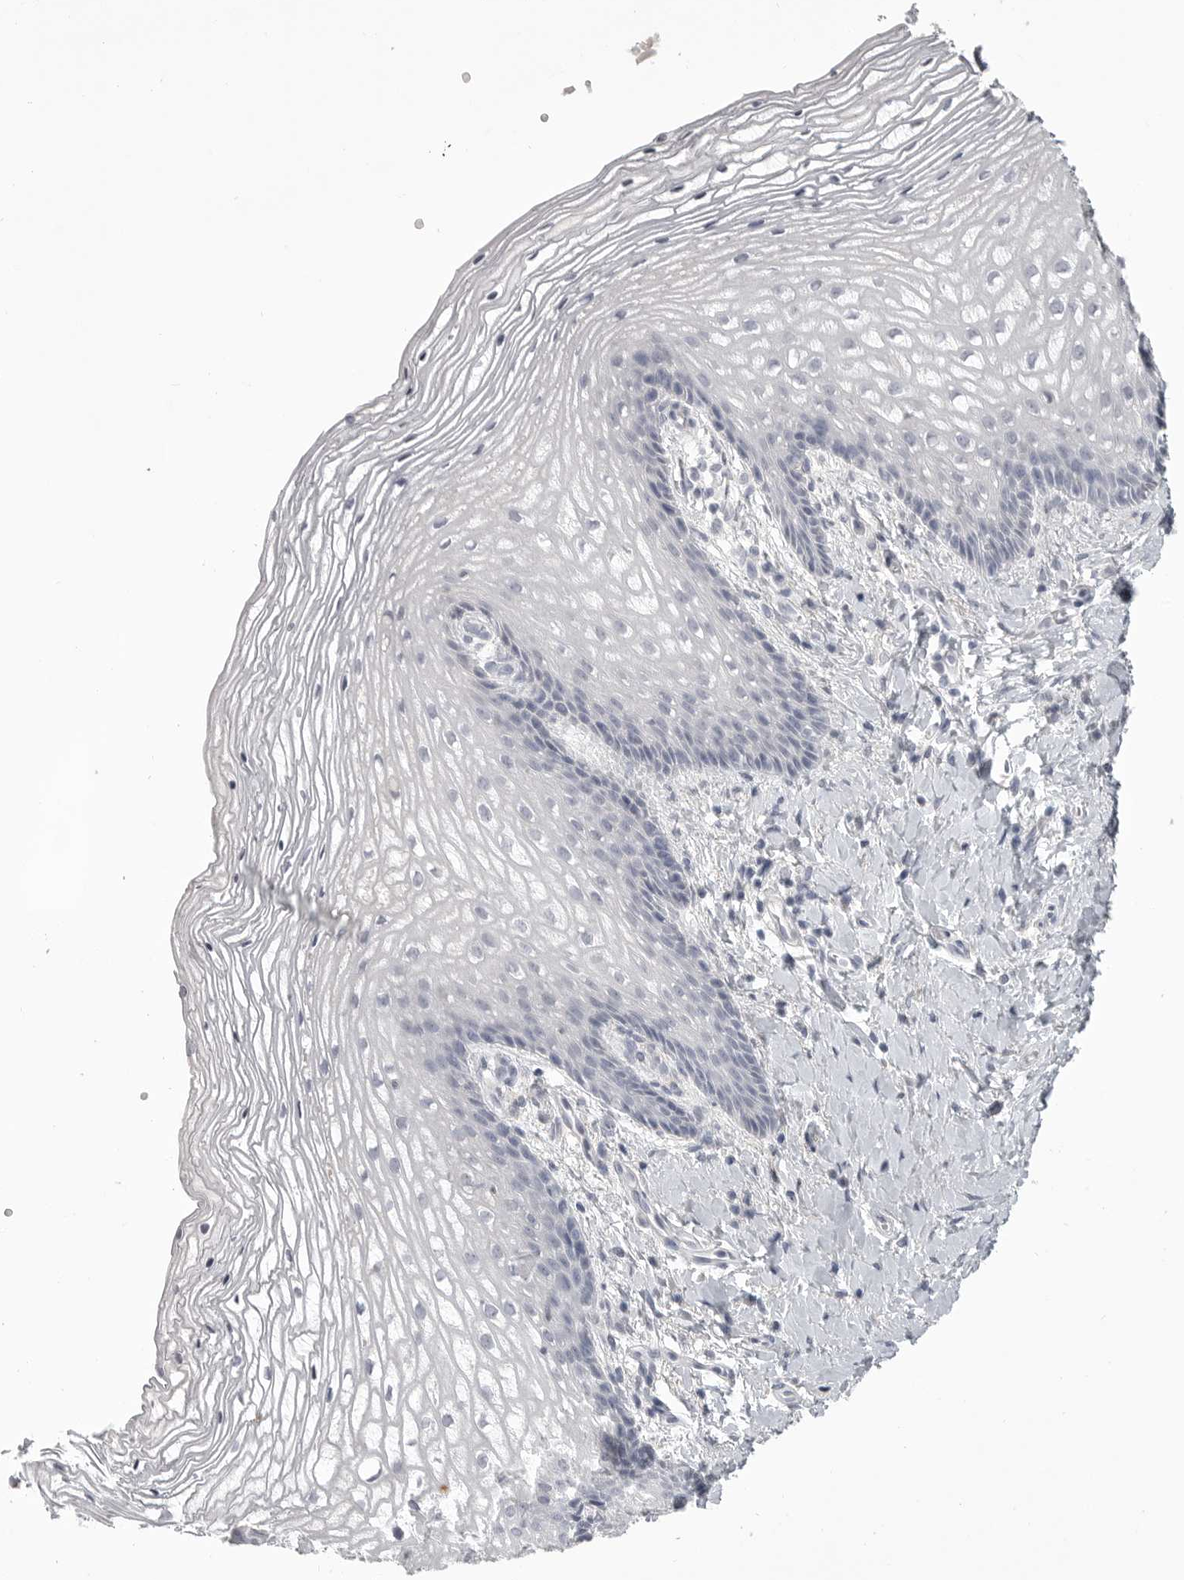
{"staining": {"intensity": "negative", "quantity": "none", "location": "none"}, "tissue": "vagina", "cell_type": "Squamous epithelial cells", "image_type": "normal", "snomed": [{"axis": "morphology", "description": "Normal tissue, NOS"}, {"axis": "topography", "description": "Vagina"}], "caption": "This is an IHC micrograph of unremarkable human vagina. There is no expression in squamous epithelial cells.", "gene": "TIMP1", "patient": {"sex": "female", "age": 60}}